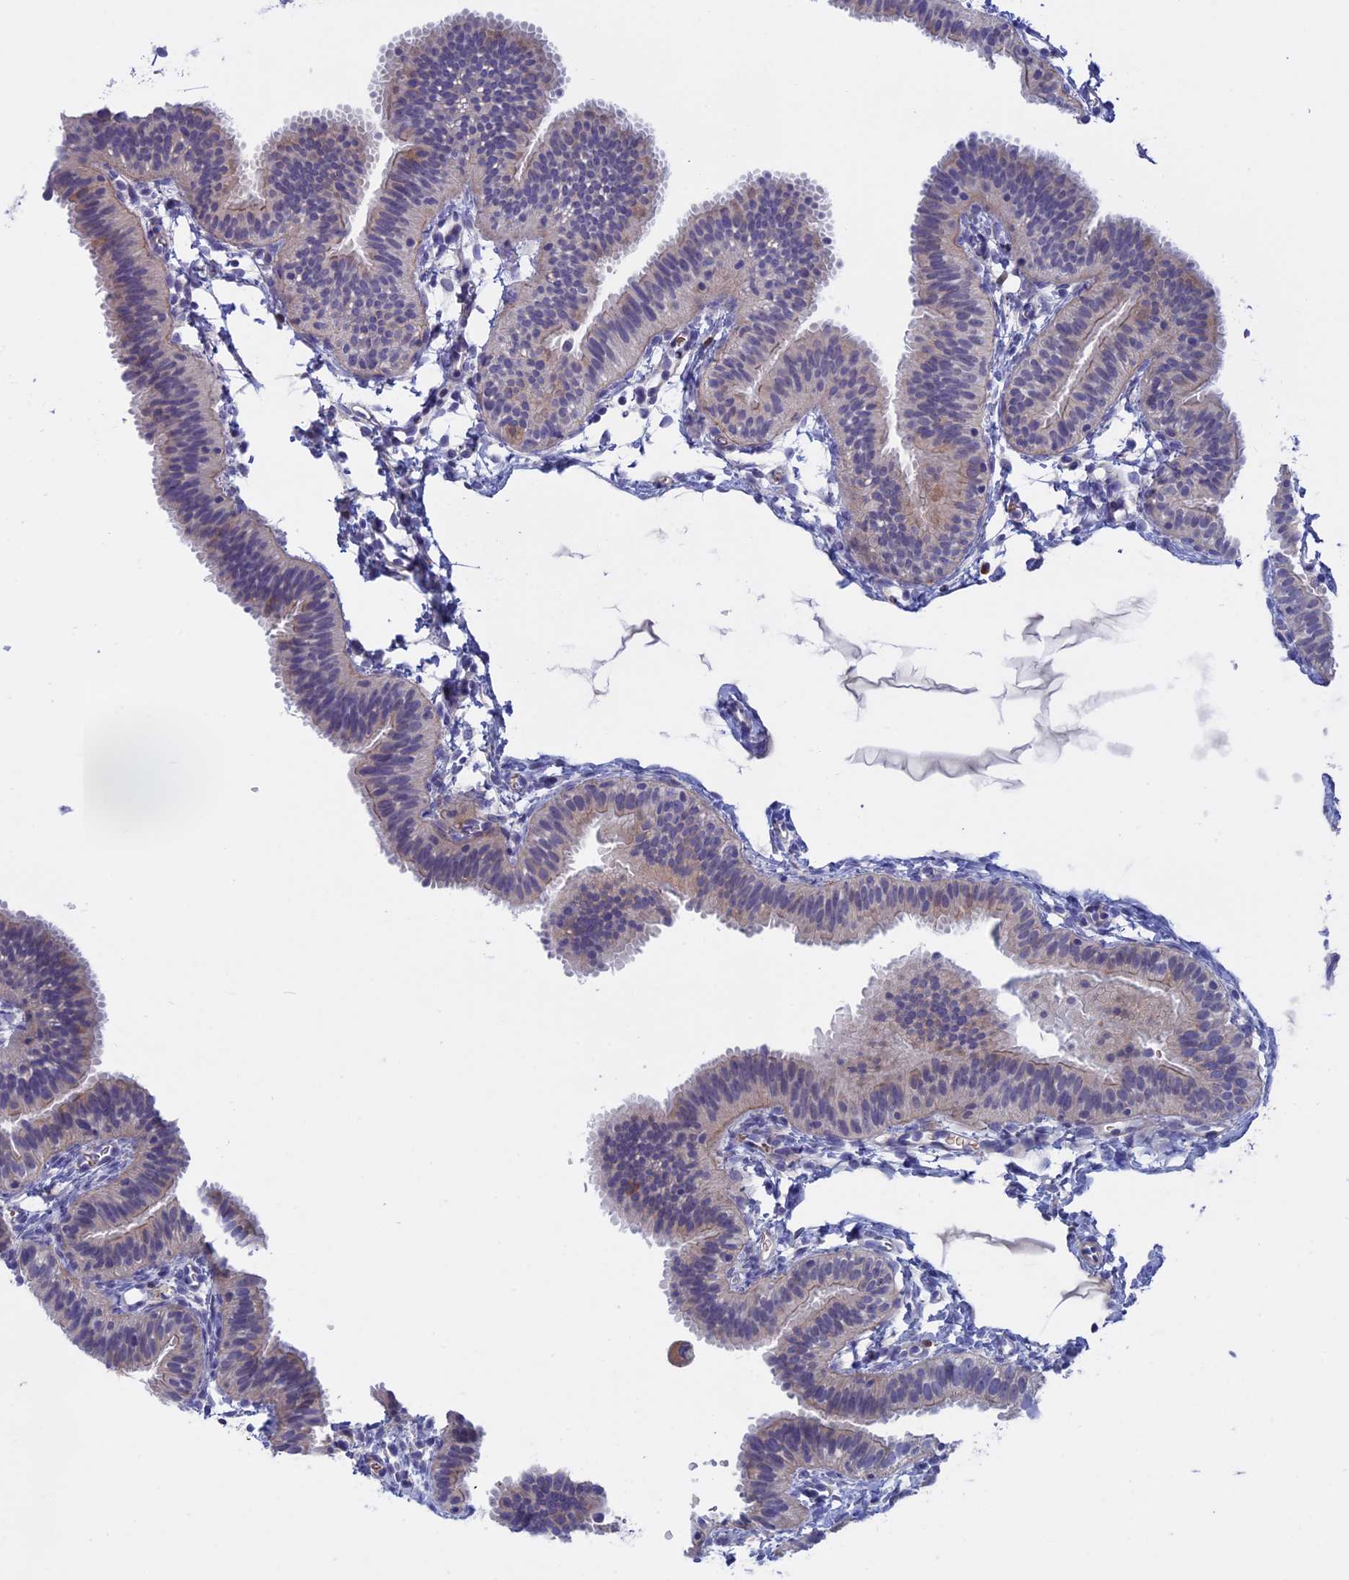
{"staining": {"intensity": "negative", "quantity": "none", "location": "none"}, "tissue": "fallopian tube", "cell_type": "Glandular cells", "image_type": "normal", "snomed": [{"axis": "morphology", "description": "Normal tissue, NOS"}, {"axis": "topography", "description": "Fallopian tube"}], "caption": "An IHC histopathology image of benign fallopian tube is shown. There is no staining in glandular cells of fallopian tube. (DAB immunohistochemistry, high magnification).", "gene": "SLC2A6", "patient": {"sex": "female", "age": 35}}